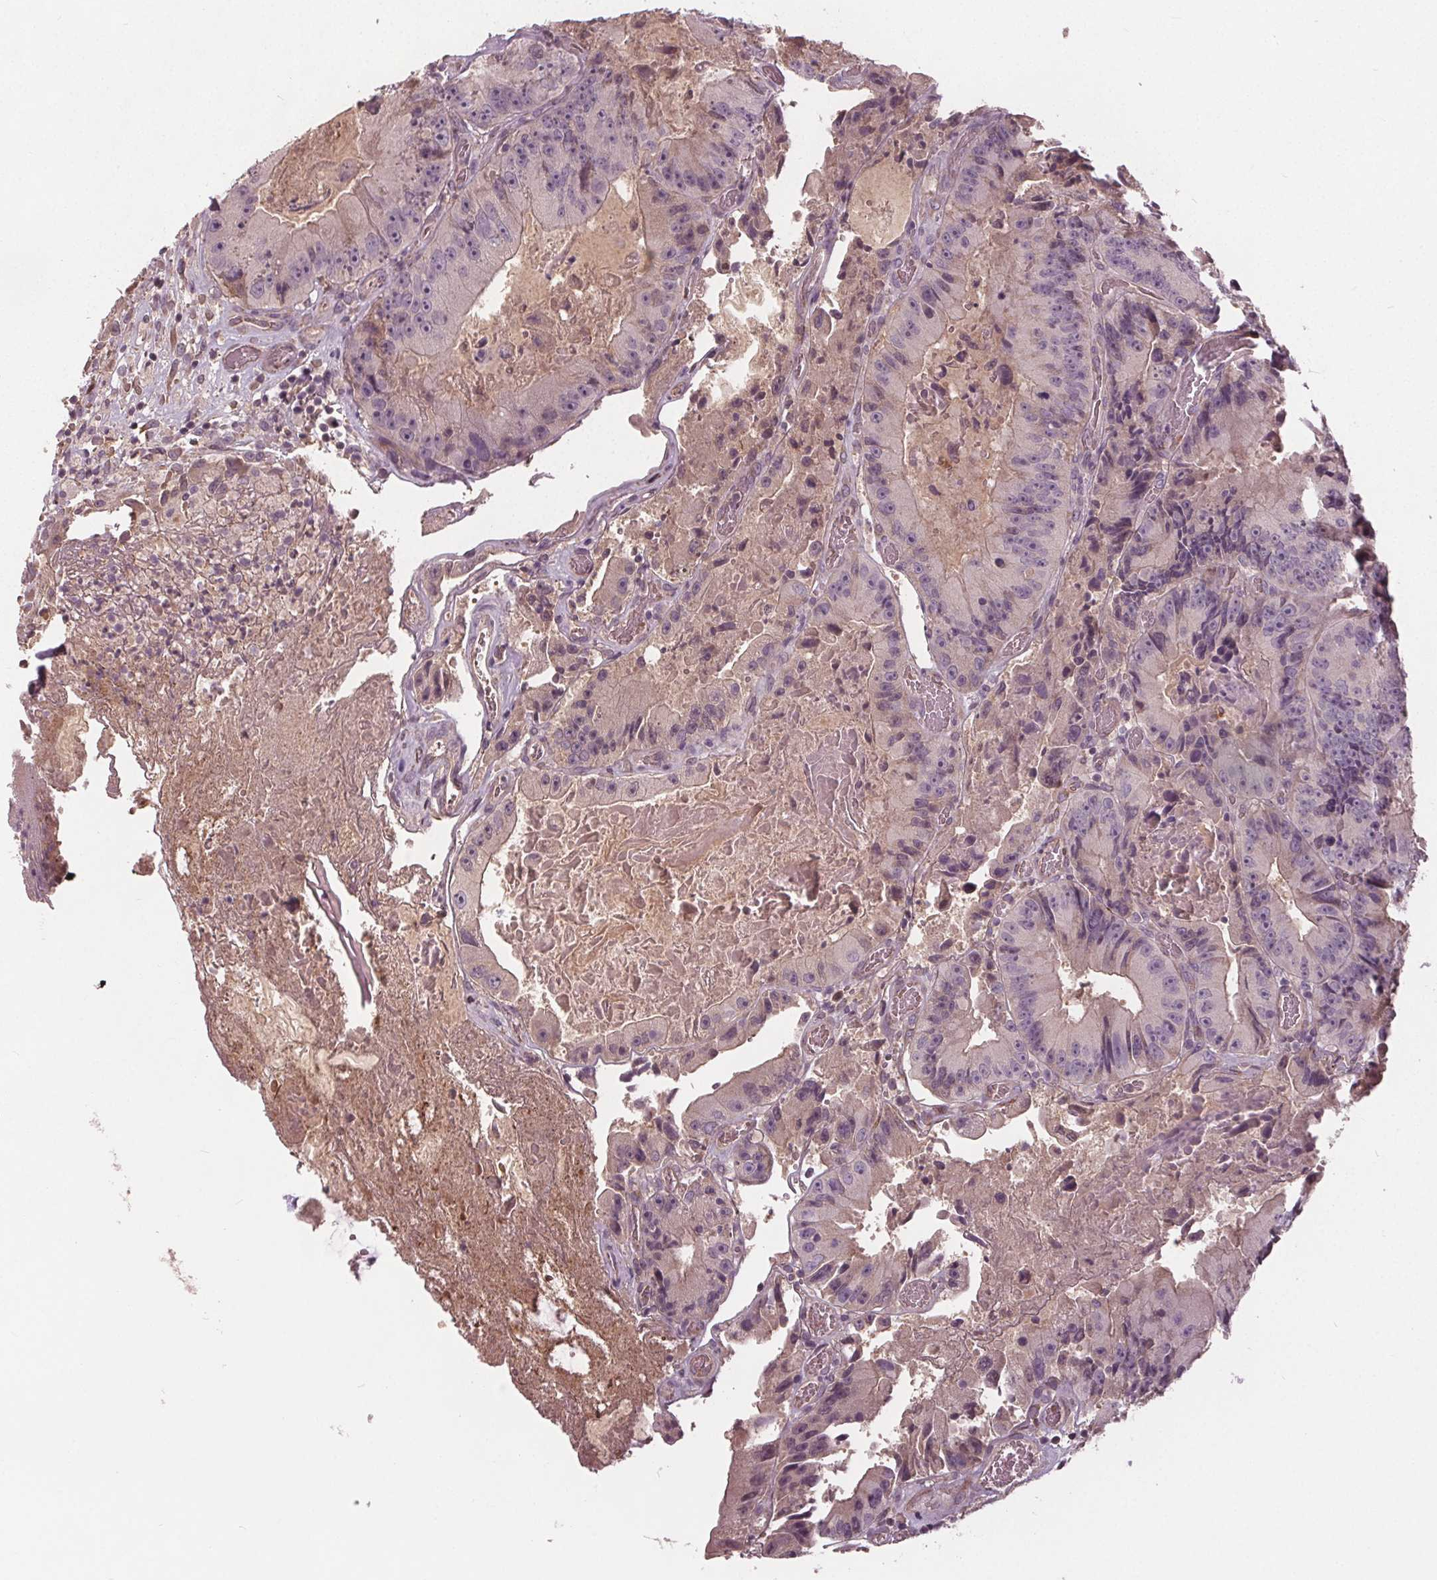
{"staining": {"intensity": "negative", "quantity": "none", "location": "none"}, "tissue": "colorectal cancer", "cell_type": "Tumor cells", "image_type": "cancer", "snomed": [{"axis": "morphology", "description": "Adenocarcinoma, NOS"}, {"axis": "topography", "description": "Colon"}], "caption": "Immunohistochemical staining of colorectal adenocarcinoma shows no significant positivity in tumor cells.", "gene": "PDGFD", "patient": {"sex": "female", "age": 86}}